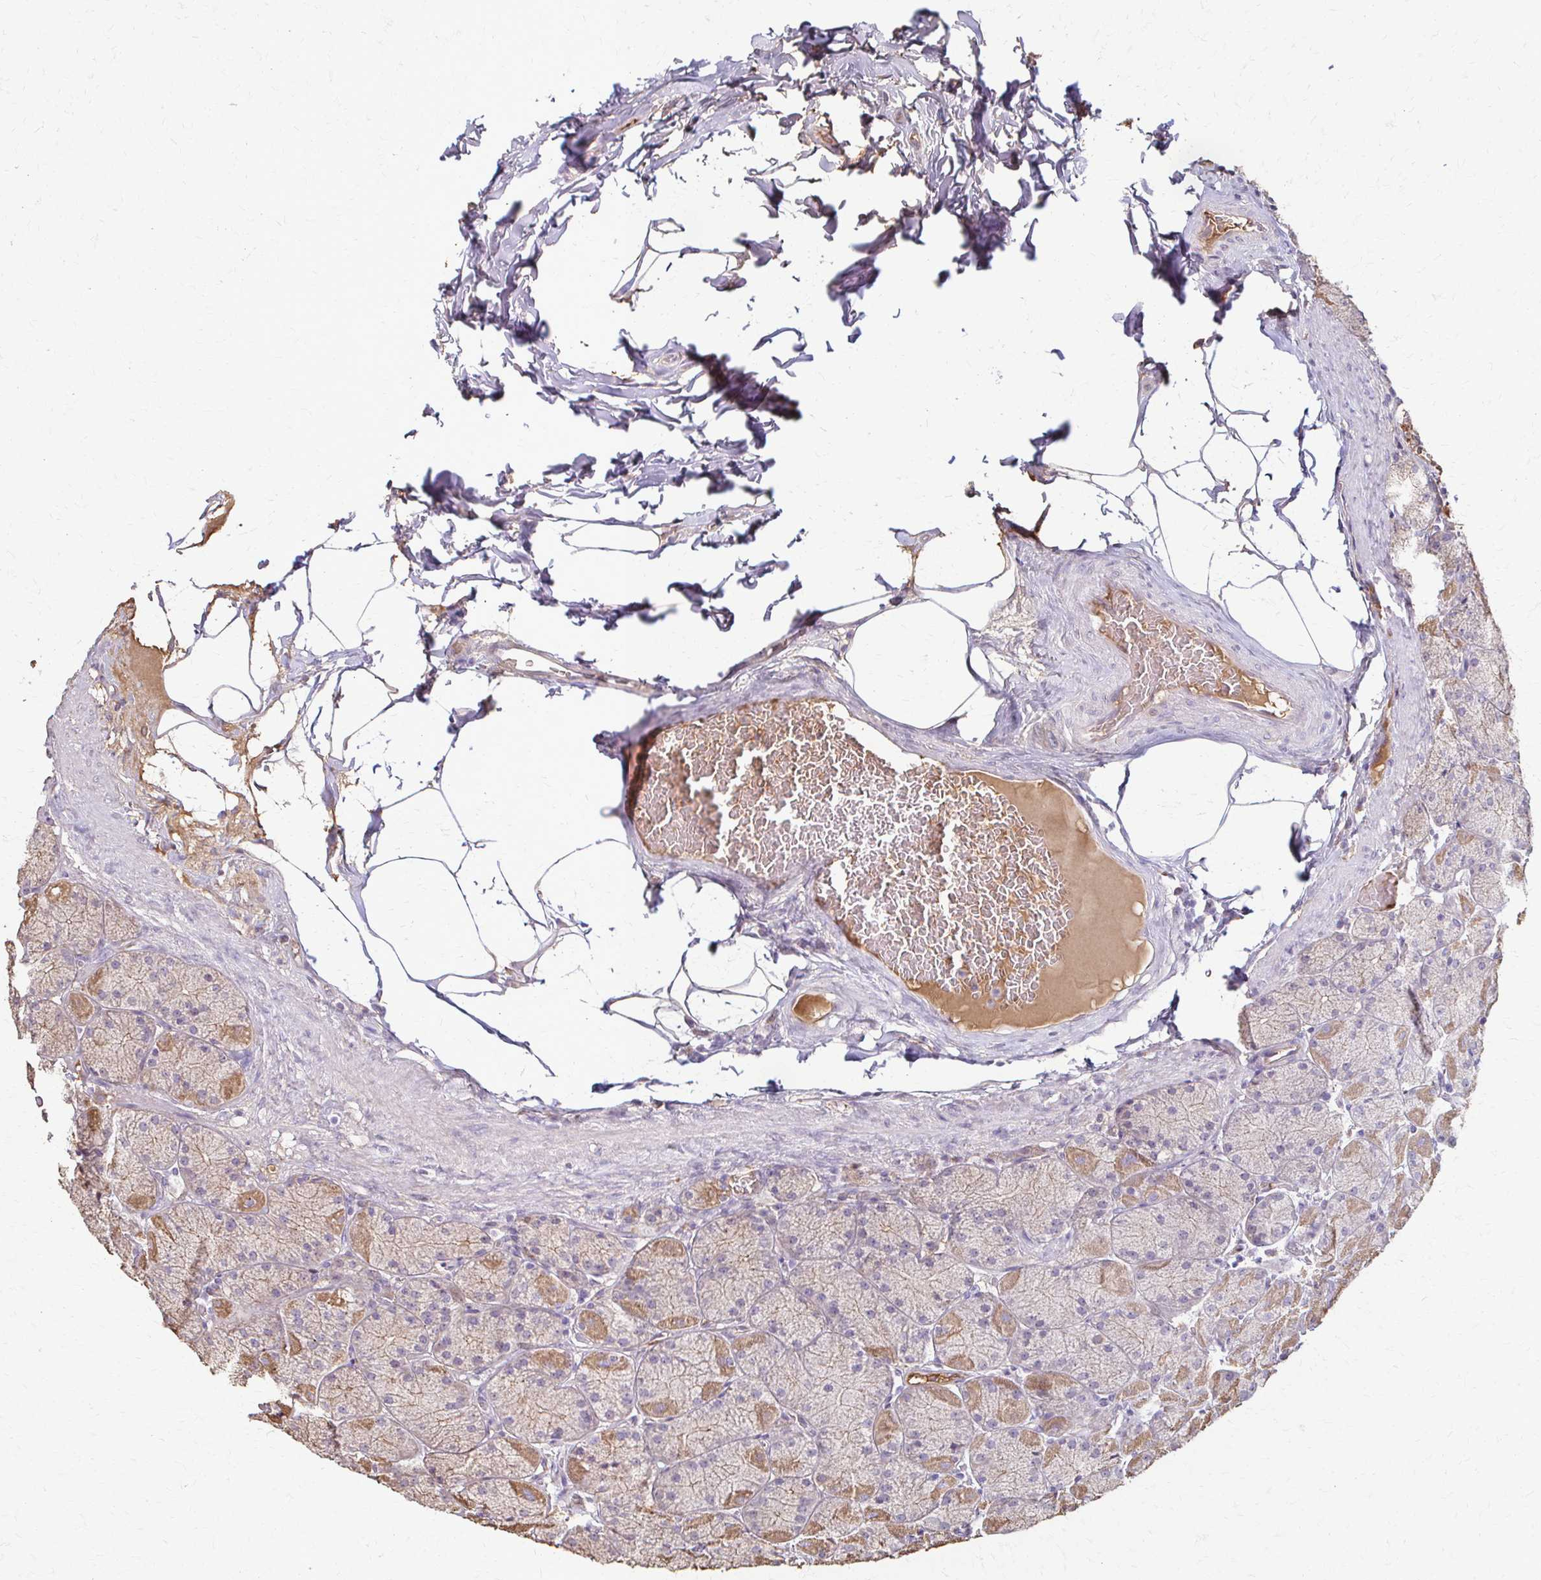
{"staining": {"intensity": "moderate", "quantity": "25%-75%", "location": "cytoplasmic/membranous"}, "tissue": "stomach", "cell_type": "Glandular cells", "image_type": "normal", "snomed": [{"axis": "morphology", "description": "Normal tissue, NOS"}, {"axis": "topography", "description": "Stomach, upper"}], "caption": "The immunohistochemical stain highlights moderate cytoplasmic/membranous staining in glandular cells of unremarkable stomach. The protein is stained brown, and the nuclei are stained in blue (DAB (3,3'-diaminobenzidine) IHC with brightfield microscopy, high magnification).", "gene": "IL18BP", "patient": {"sex": "female", "age": 56}}